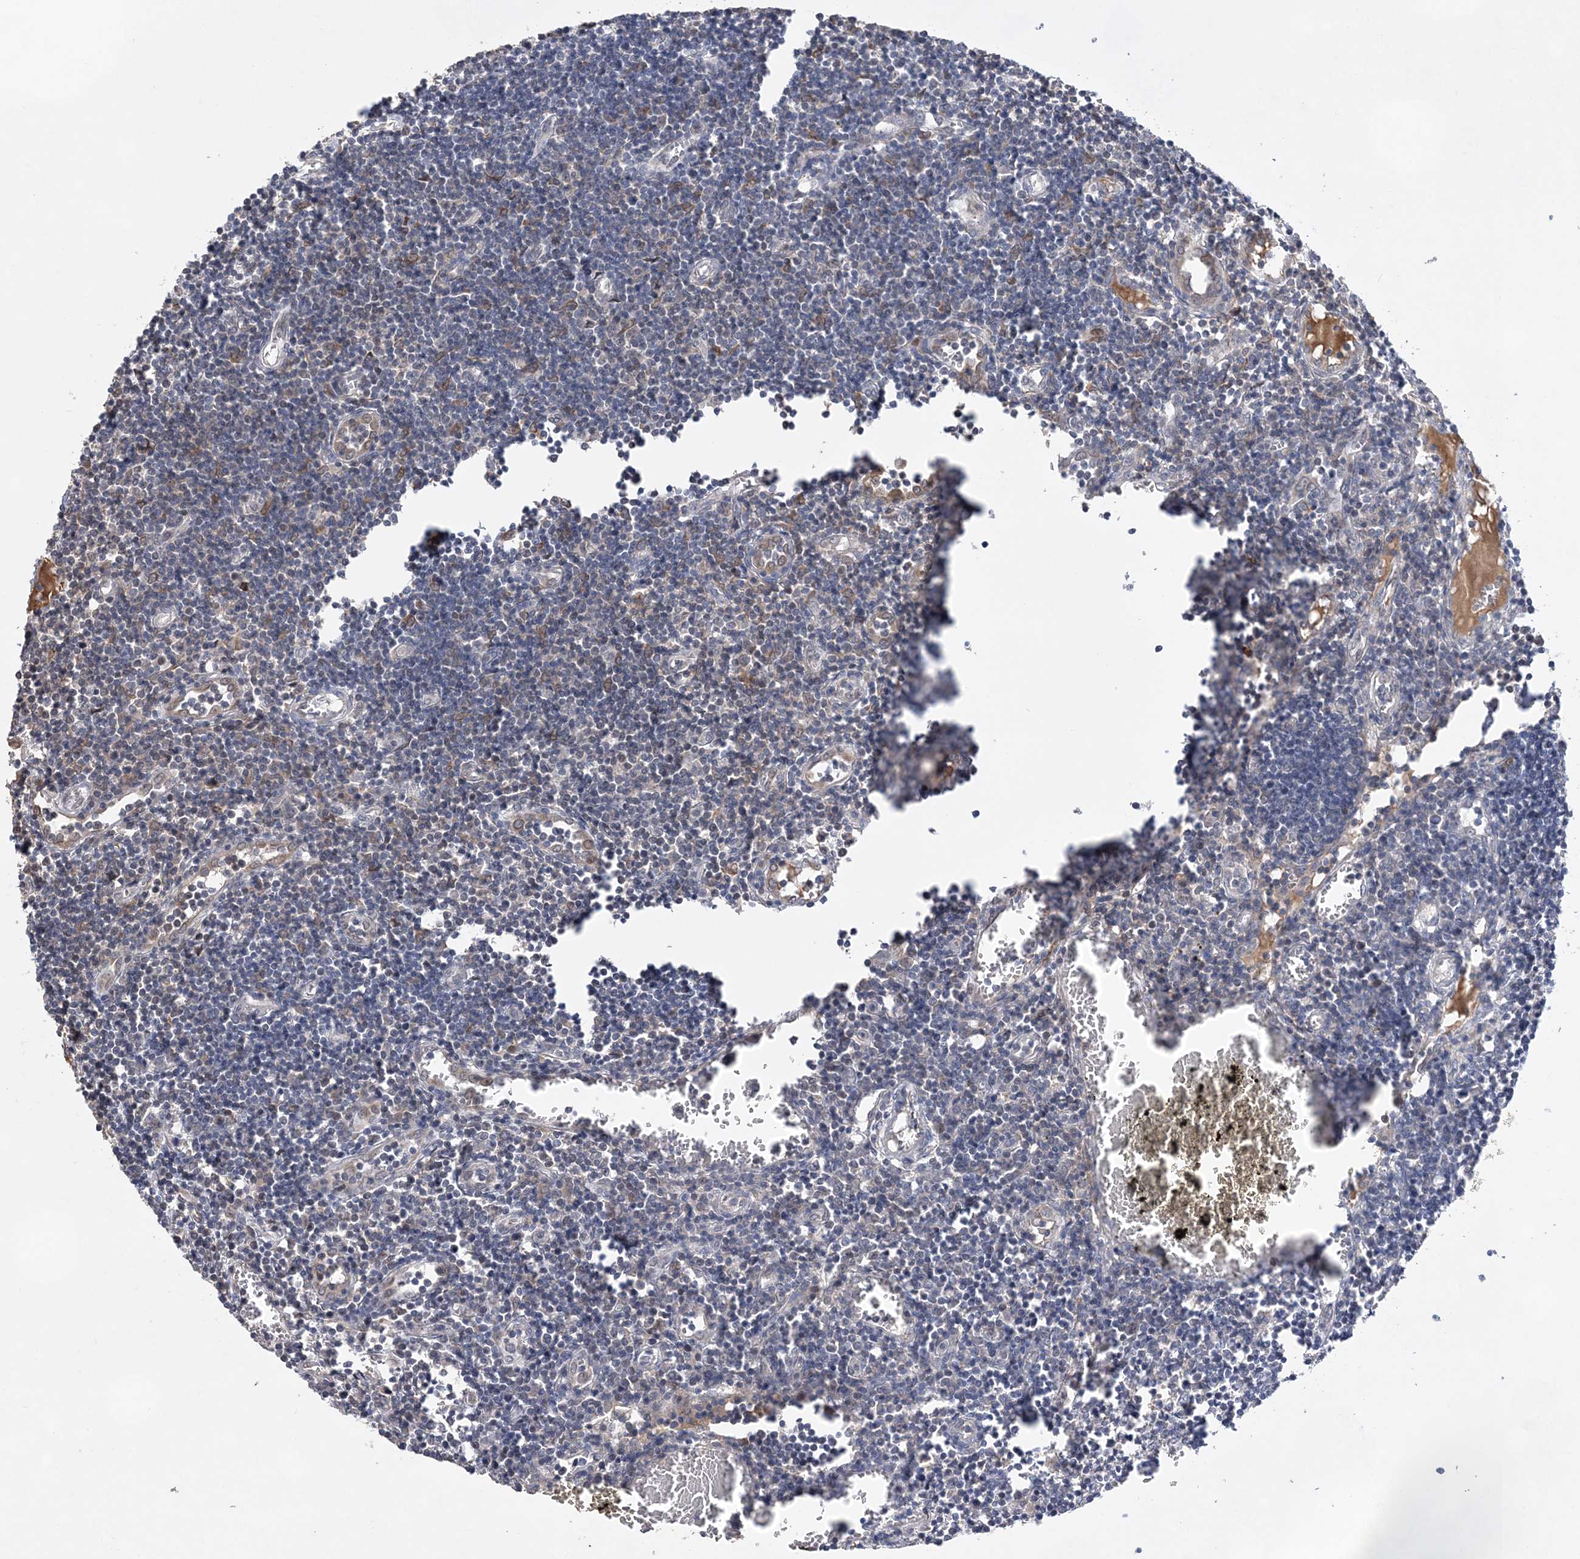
{"staining": {"intensity": "weak", "quantity": "<25%", "location": "nuclear"}, "tissue": "lymph node", "cell_type": "Germinal center cells", "image_type": "normal", "snomed": [{"axis": "morphology", "description": "Normal tissue, NOS"}, {"axis": "morphology", "description": "Malignant melanoma, Metastatic site"}, {"axis": "topography", "description": "Lymph node"}], "caption": "DAB immunohistochemical staining of benign lymph node reveals no significant expression in germinal center cells.", "gene": "TMEM132B", "patient": {"sex": "male", "age": 41}}